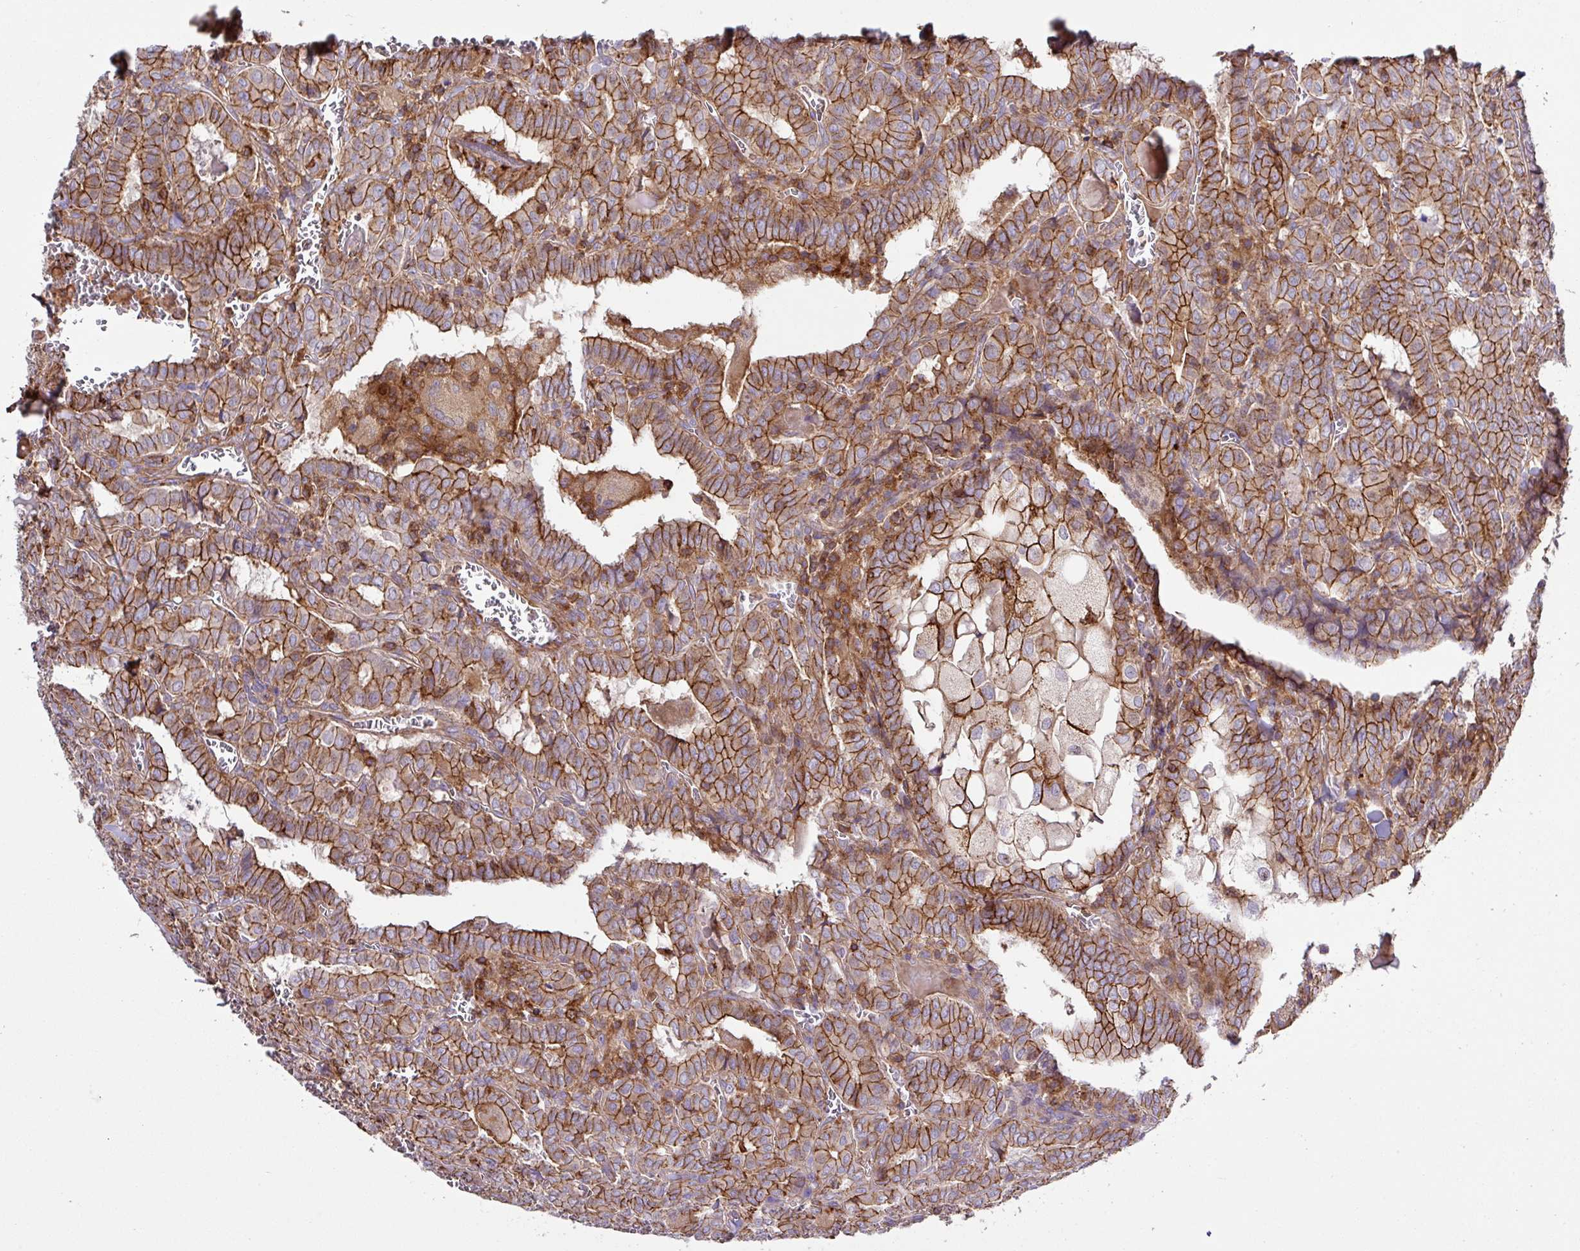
{"staining": {"intensity": "strong", "quantity": ">75%", "location": "cytoplasmic/membranous"}, "tissue": "thyroid cancer", "cell_type": "Tumor cells", "image_type": "cancer", "snomed": [{"axis": "morphology", "description": "Papillary adenocarcinoma, NOS"}, {"axis": "topography", "description": "Thyroid gland"}], "caption": "This micrograph reveals IHC staining of human thyroid papillary adenocarcinoma, with high strong cytoplasmic/membranous positivity in about >75% of tumor cells.", "gene": "RIC1", "patient": {"sex": "female", "age": 72}}